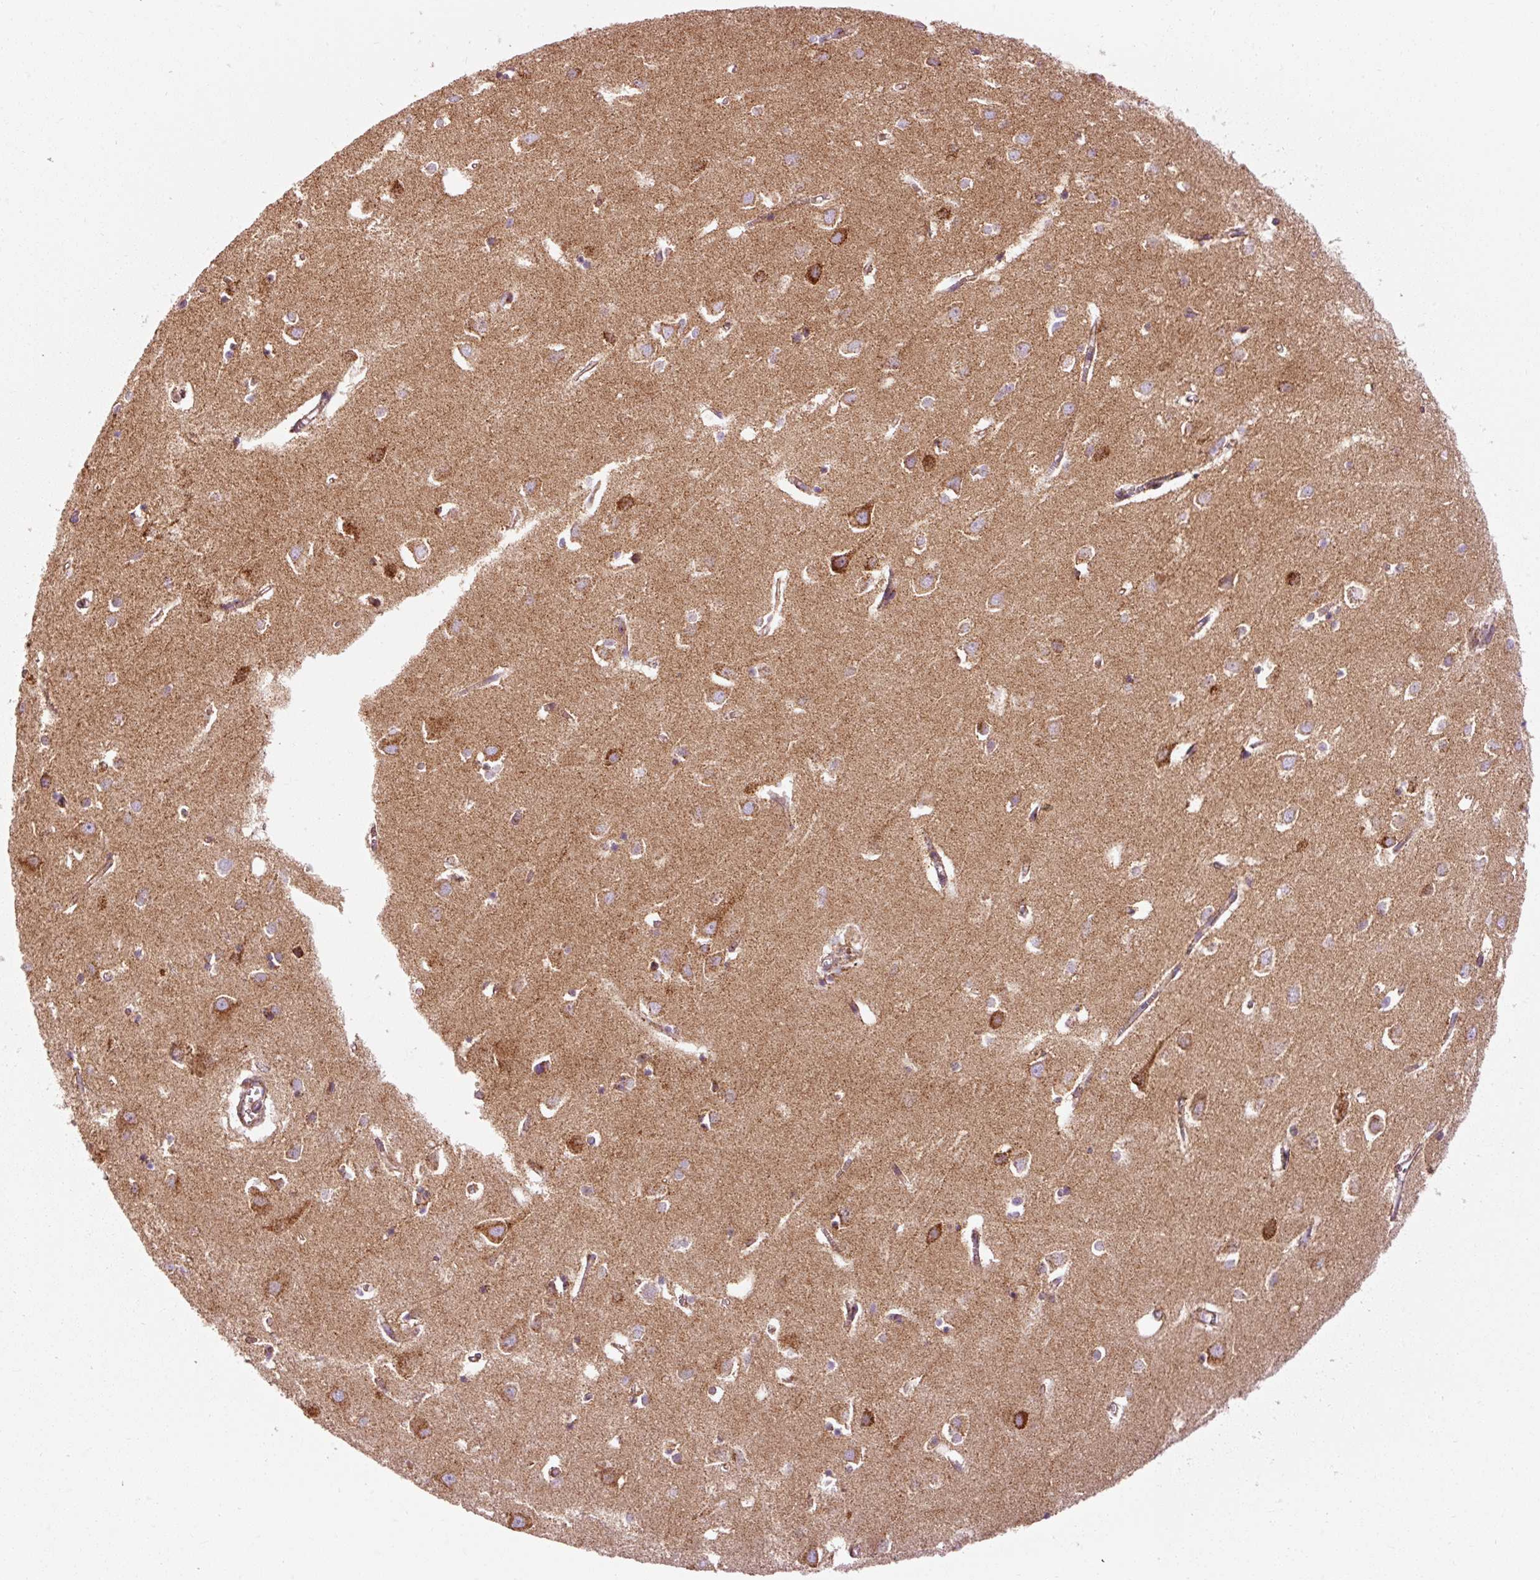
{"staining": {"intensity": "weak", "quantity": "25%-75%", "location": "cytoplasmic/membranous"}, "tissue": "cerebral cortex", "cell_type": "Endothelial cells", "image_type": "normal", "snomed": [{"axis": "morphology", "description": "Normal tissue, NOS"}, {"axis": "topography", "description": "Cerebral cortex"}], "caption": "Immunohistochemical staining of benign cerebral cortex displays weak cytoplasmic/membranous protein positivity in about 25%-75% of endothelial cells. (Stains: DAB in brown, nuclei in blue, Microscopy: brightfield microscopy at high magnification).", "gene": "NDUFB4", "patient": {"sex": "male", "age": 70}}